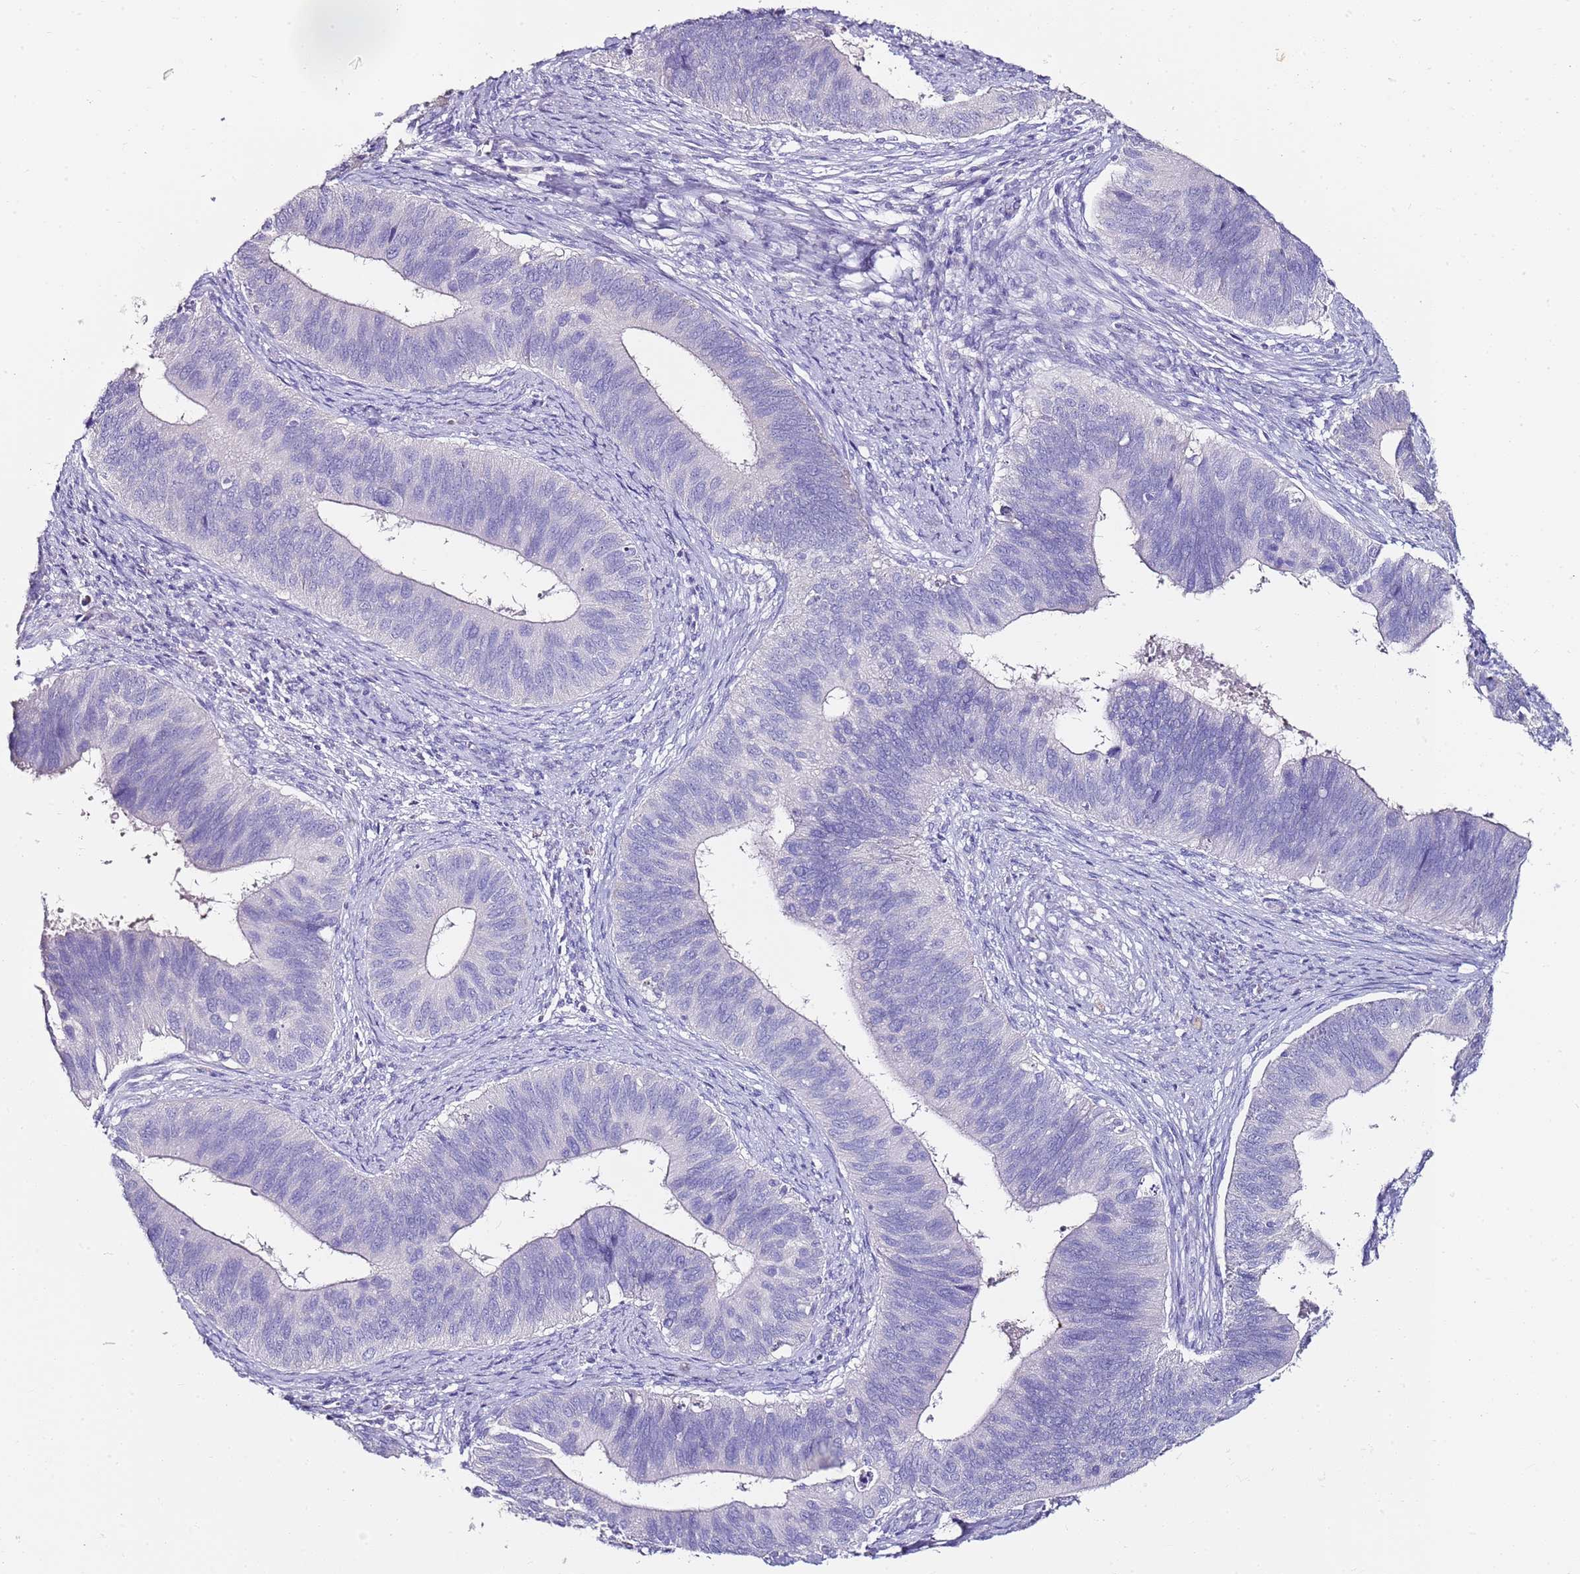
{"staining": {"intensity": "negative", "quantity": "none", "location": "none"}, "tissue": "cervical cancer", "cell_type": "Tumor cells", "image_type": "cancer", "snomed": [{"axis": "morphology", "description": "Adenocarcinoma, NOS"}, {"axis": "topography", "description": "Cervix"}], "caption": "The micrograph displays no staining of tumor cells in cervical cancer. (Immunohistochemistry, brightfield microscopy, high magnification).", "gene": "MYBPC3", "patient": {"sex": "female", "age": 42}}